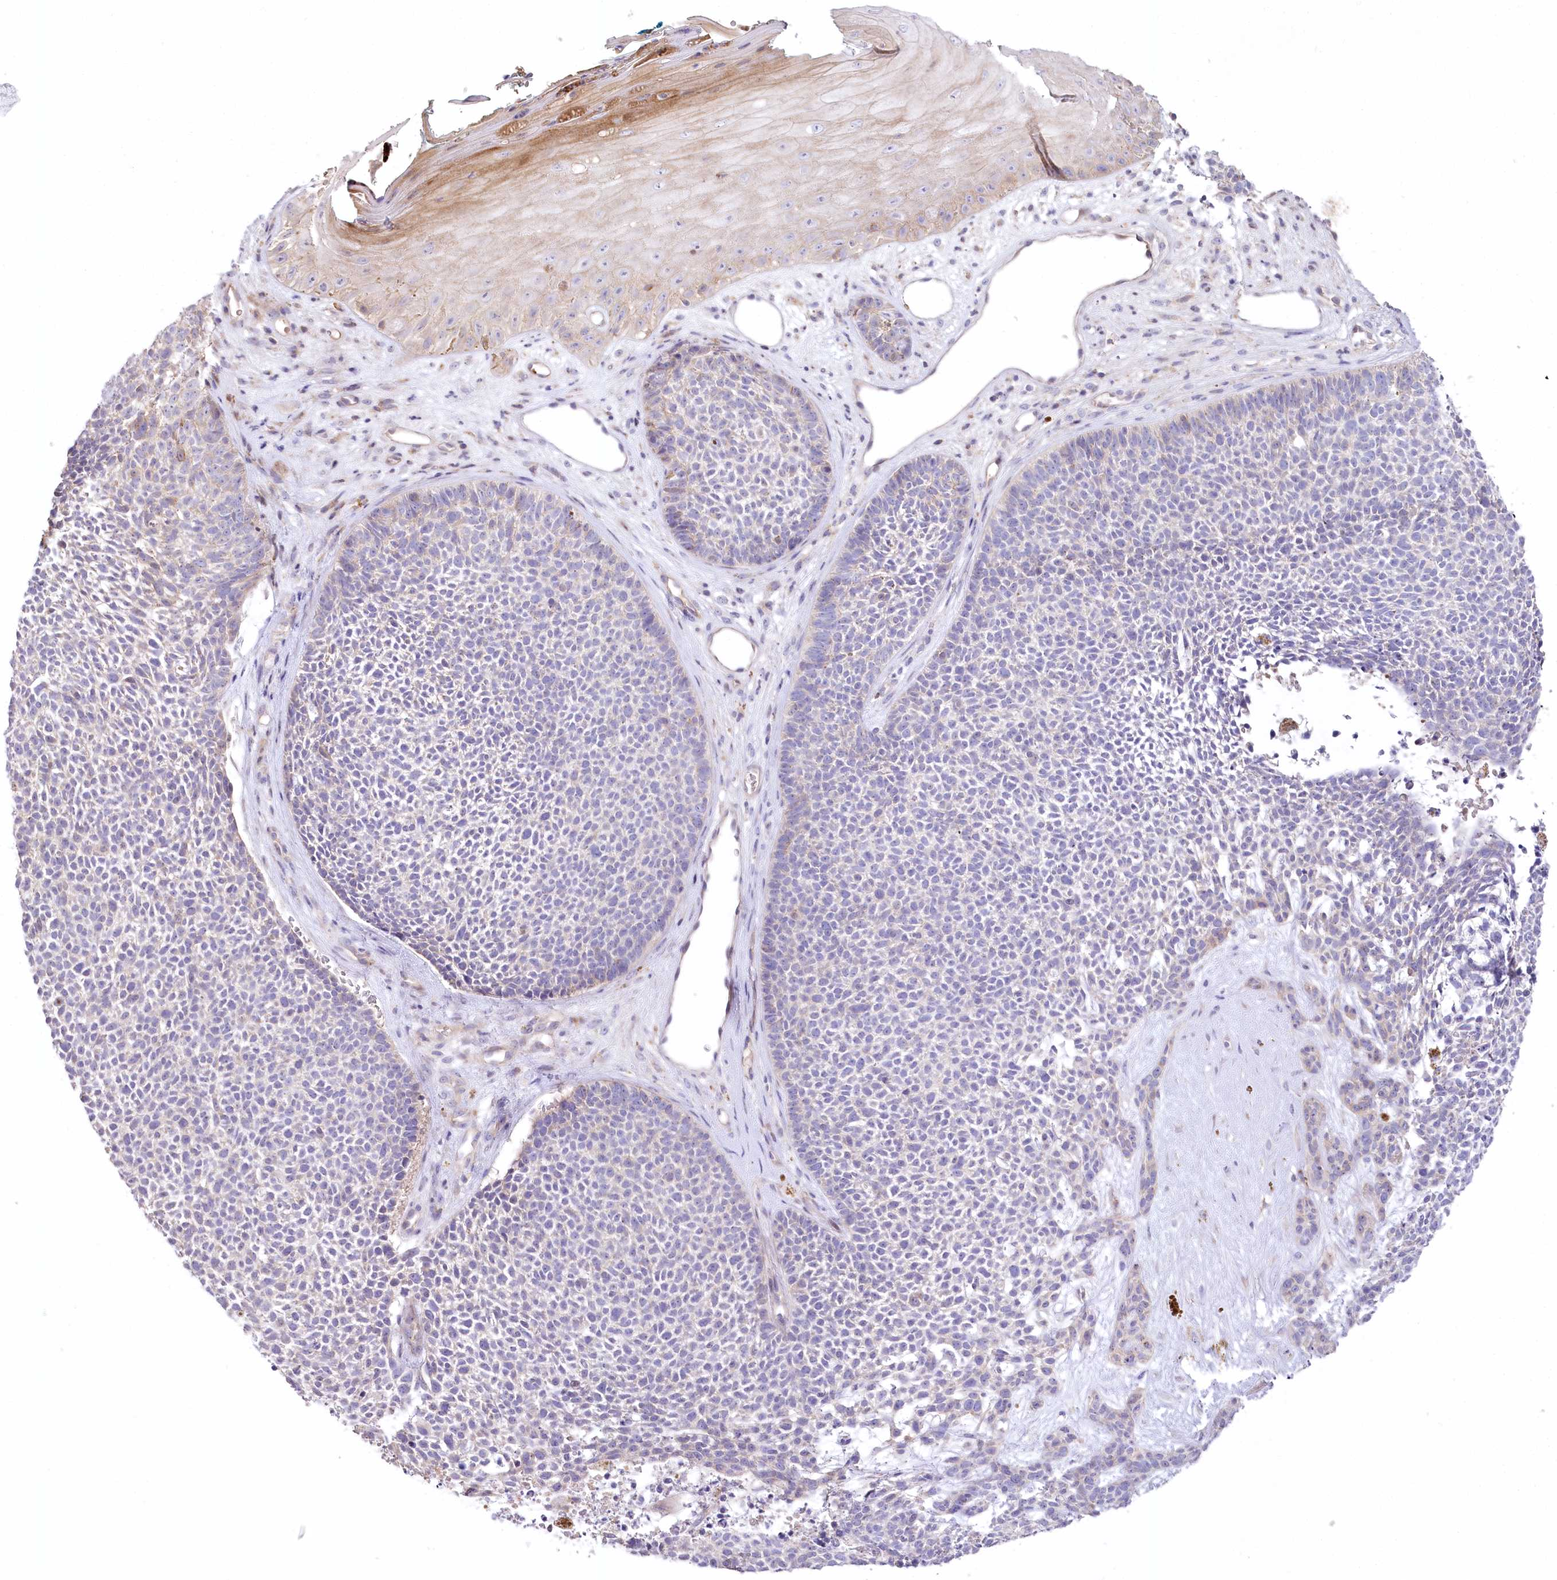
{"staining": {"intensity": "negative", "quantity": "none", "location": "none"}, "tissue": "skin cancer", "cell_type": "Tumor cells", "image_type": "cancer", "snomed": [{"axis": "morphology", "description": "Basal cell carcinoma"}, {"axis": "topography", "description": "Skin"}], "caption": "The image reveals no staining of tumor cells in skin basal cell carcinoma.", "gene": "SLC6A11", "patient": {"sex": "female", "age": 84}}